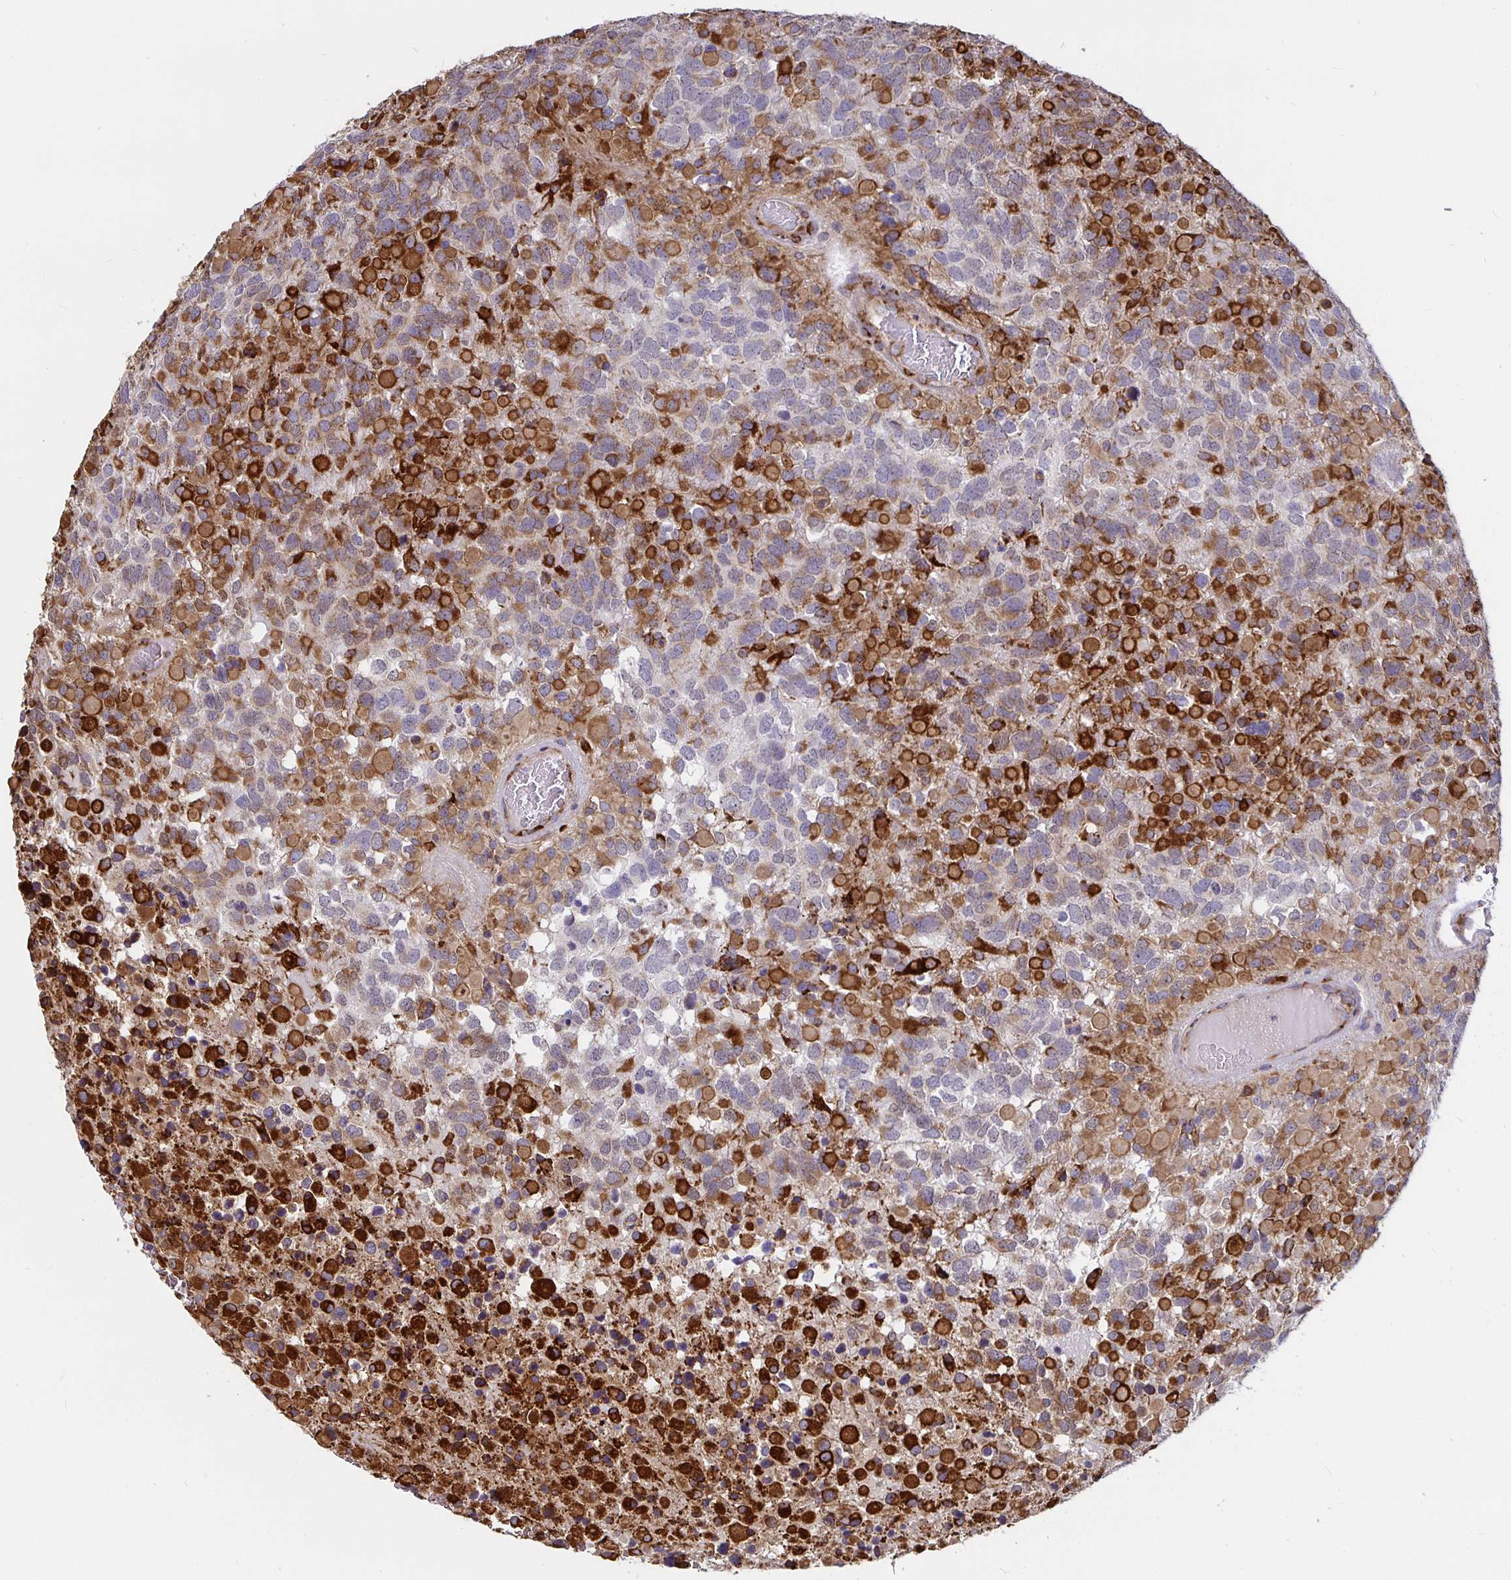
{"staining": {"intensity": "moderate", "quantity": "25%-75%", "location": "cytoplasmic/membranous"}, "tissue": "glioma", "cell_type": "Tumor cells", "image_type": "cancer", "snomed": [{"axis": "morphology", "description": "Glioma, malignant, High grade"}, {"axis": "topography", "description": "Brain"}], "caption": "IHC image of neoplastic tissue: human malignant glioma (high-grade) stained using IHC reveals medium levels of moderate protein expression localized specifically in the cytoplasmic/membranous of tumor cells, appearing as a cytoplasmic/membranous brown color.", "gene": "P4HA2", "patient": {"sex": "female", "age": 40}}